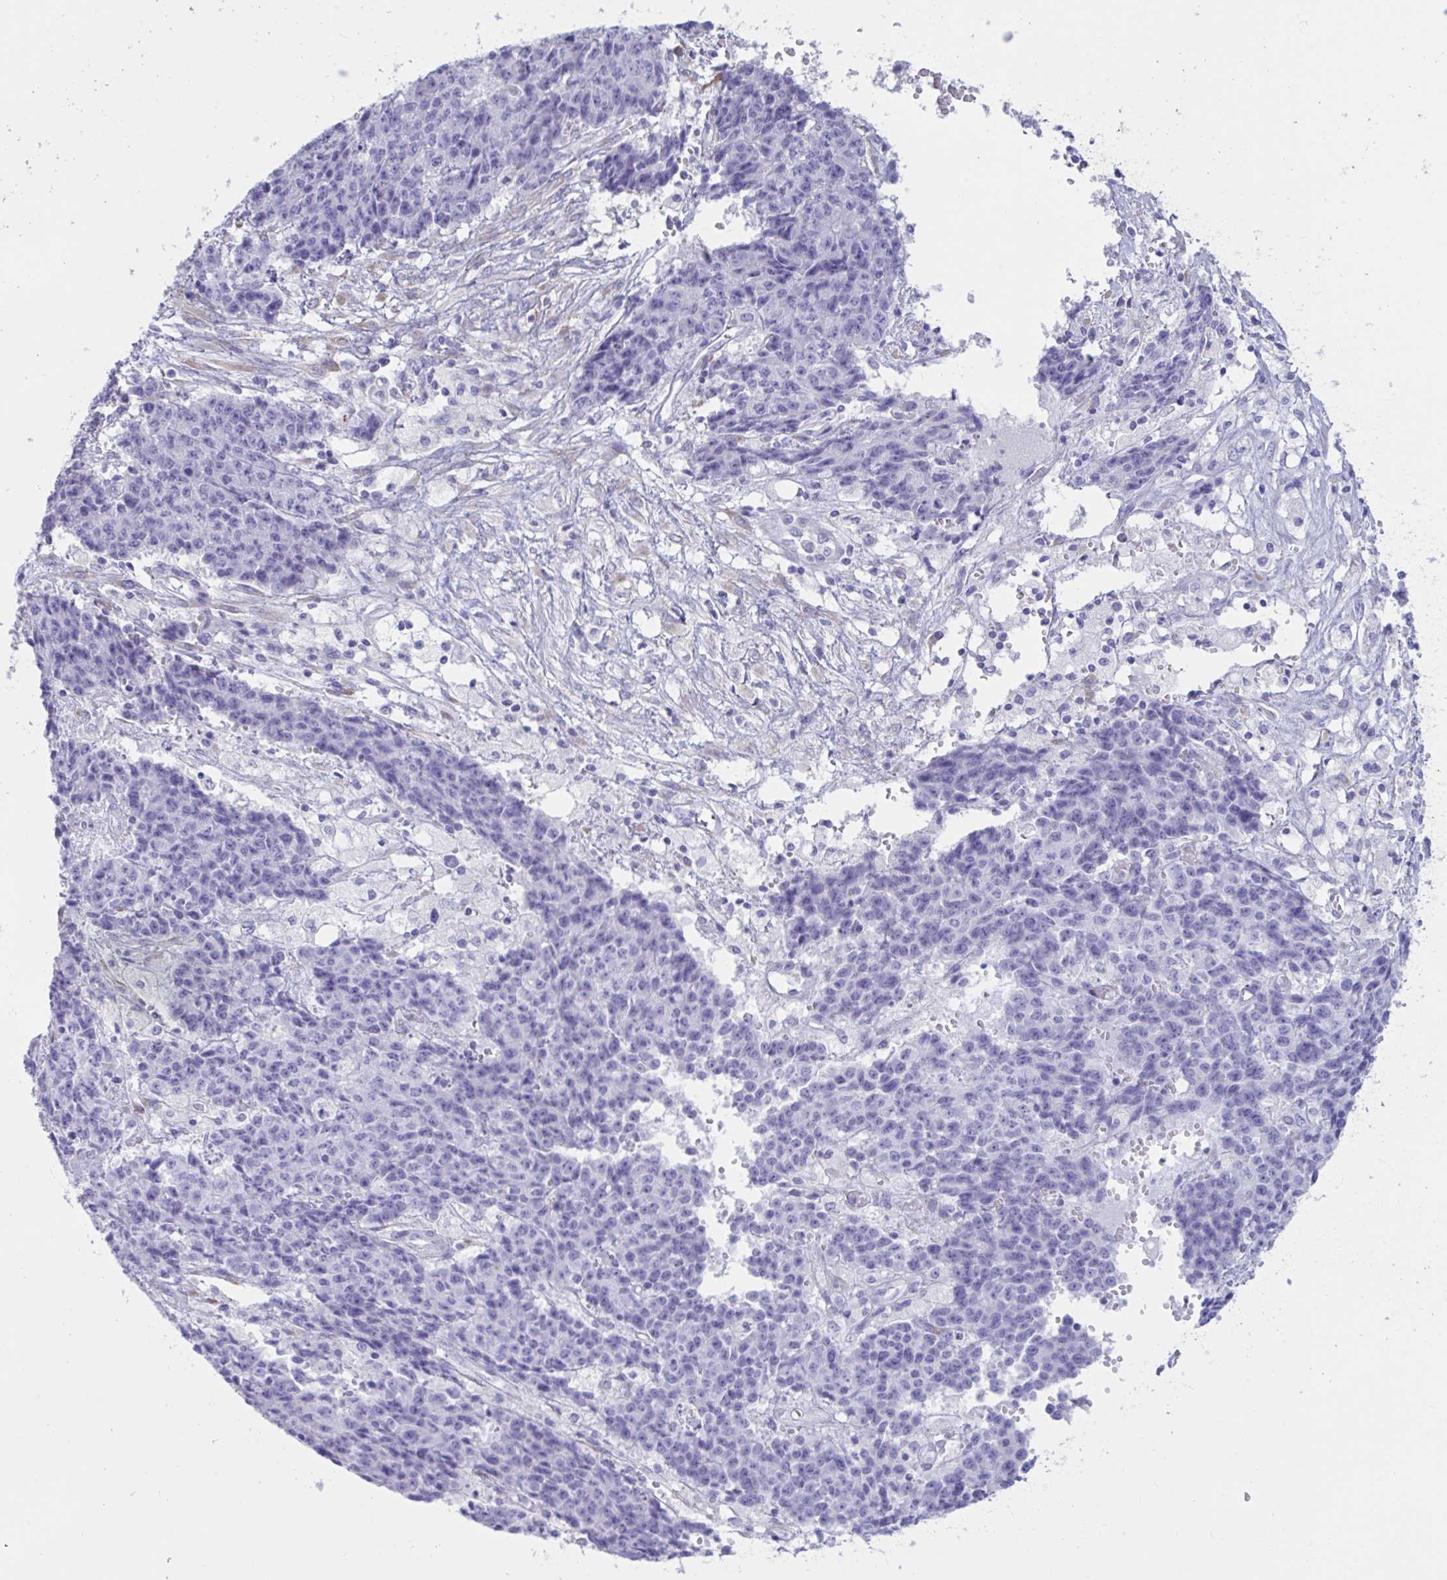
{"staining": {"intensity": "negative", "quantity": "none", "location": "none"}, "tissue": "ovarian cancer", "cell_type": "Tumor cells", "image_type": "cancer", "snomed": [{"axis": "morphology", "description": "Carcinoma, endometroid"}, {"axis": "topography", "description": "Ovary"}], "caption": "Immunohistochemistry (IHC) photomicrograph of neoplastic tissue: endometroid carcinoma (ovarian) stained with DAB exhibits no significant protein positivity in tumor cells.", "gene": "TNNC1", "patient": {"sex": "female", "age": 42}}